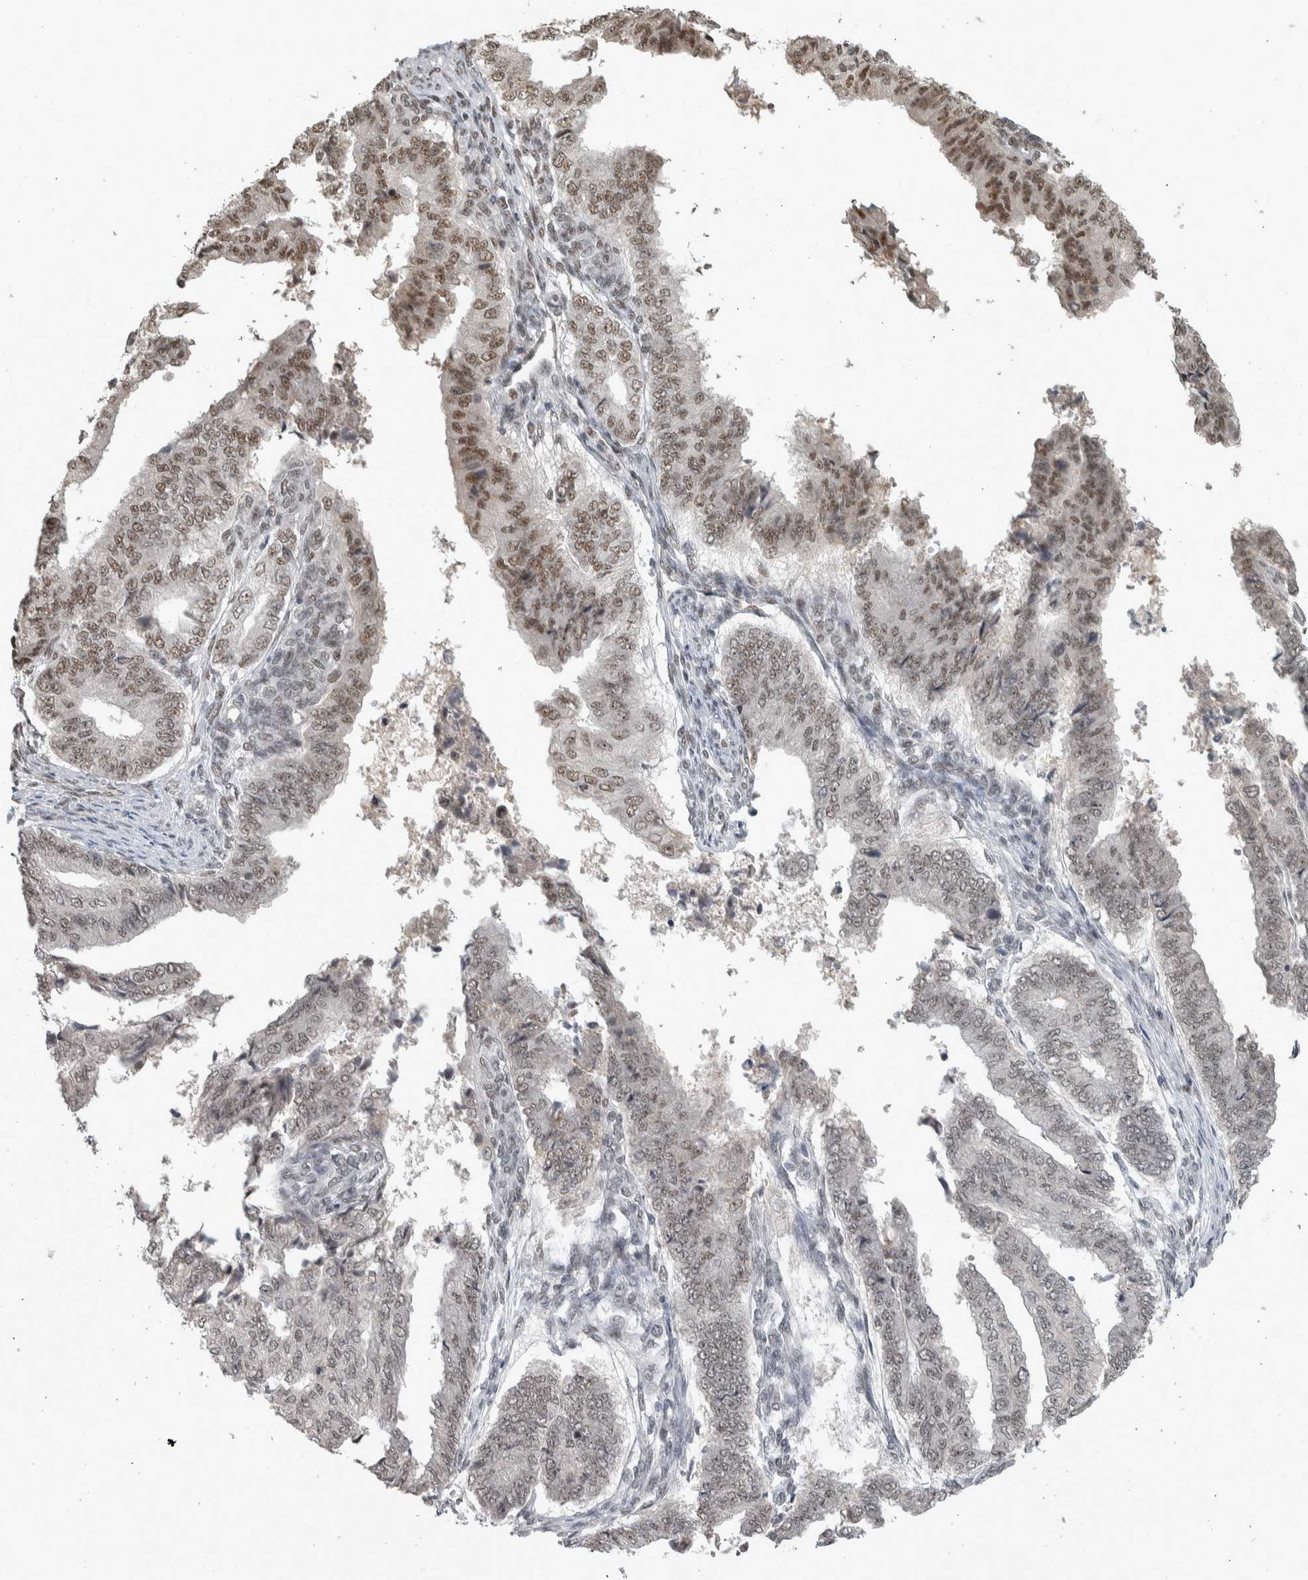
{"staining": {"intensity": "moderate", "quantity": ">75%", "location": "nuclear"}, "tissue": "endometrial cancer", "cell_type": "Tumor cells", "image_type": "cancer", "snomed": [{"axis": "morphology", "description": "Polyp, NOS"}, {"axis": "morphology", "description": "Adenocarcinoma, NOS"}, {"axis": "morphology", "description": "Adenoma, NOS"}, {"axis": "topography", "description": "Endometrium"}], "caption": "Human endometrial cancer stained with a brown dye shows moderate nuclear positive expression in about >75% of tumor cells.", "gene": "DDX42", "patient": {"sex": "female", "age": 79}}